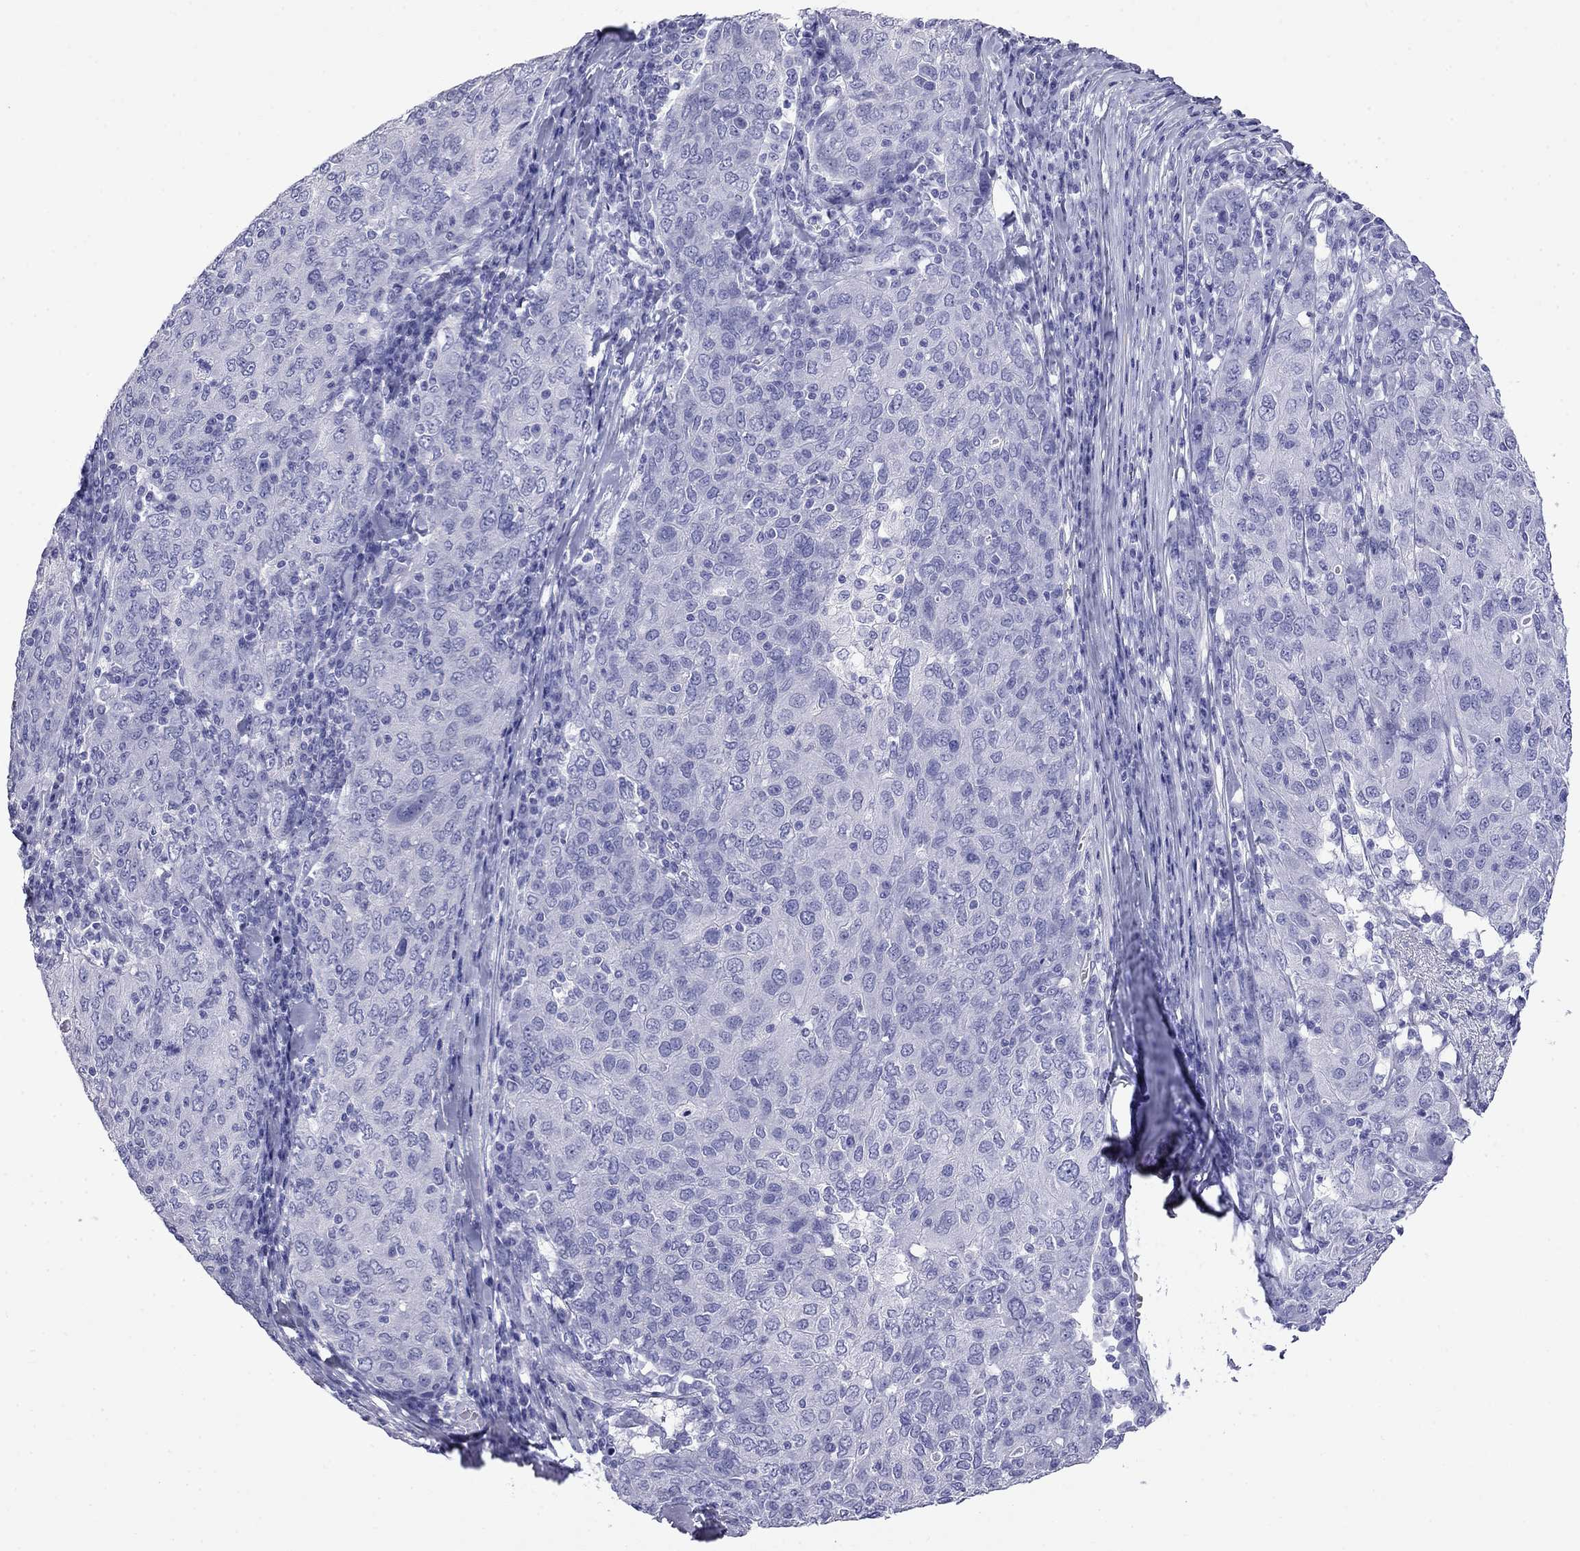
{"staining": {"intensity": "negative", "quantity": "none", "location": "none"}, "tissue": "ovarian cancer", "cell_type": "Tumor cells", "image_type": "cancer", "snomed": [{"axis": "morphology", "description": "Carcinoma, endometroid"}, {"axis": "topography", "description": "Ovary"}], "caption": "This is a histopathology image of IHC staining of ovarian endometroid carcinoma, which shows no expression in tumor cells.", "gene": "MYO15A", "patient": {"sex": "female", "age": 50}}